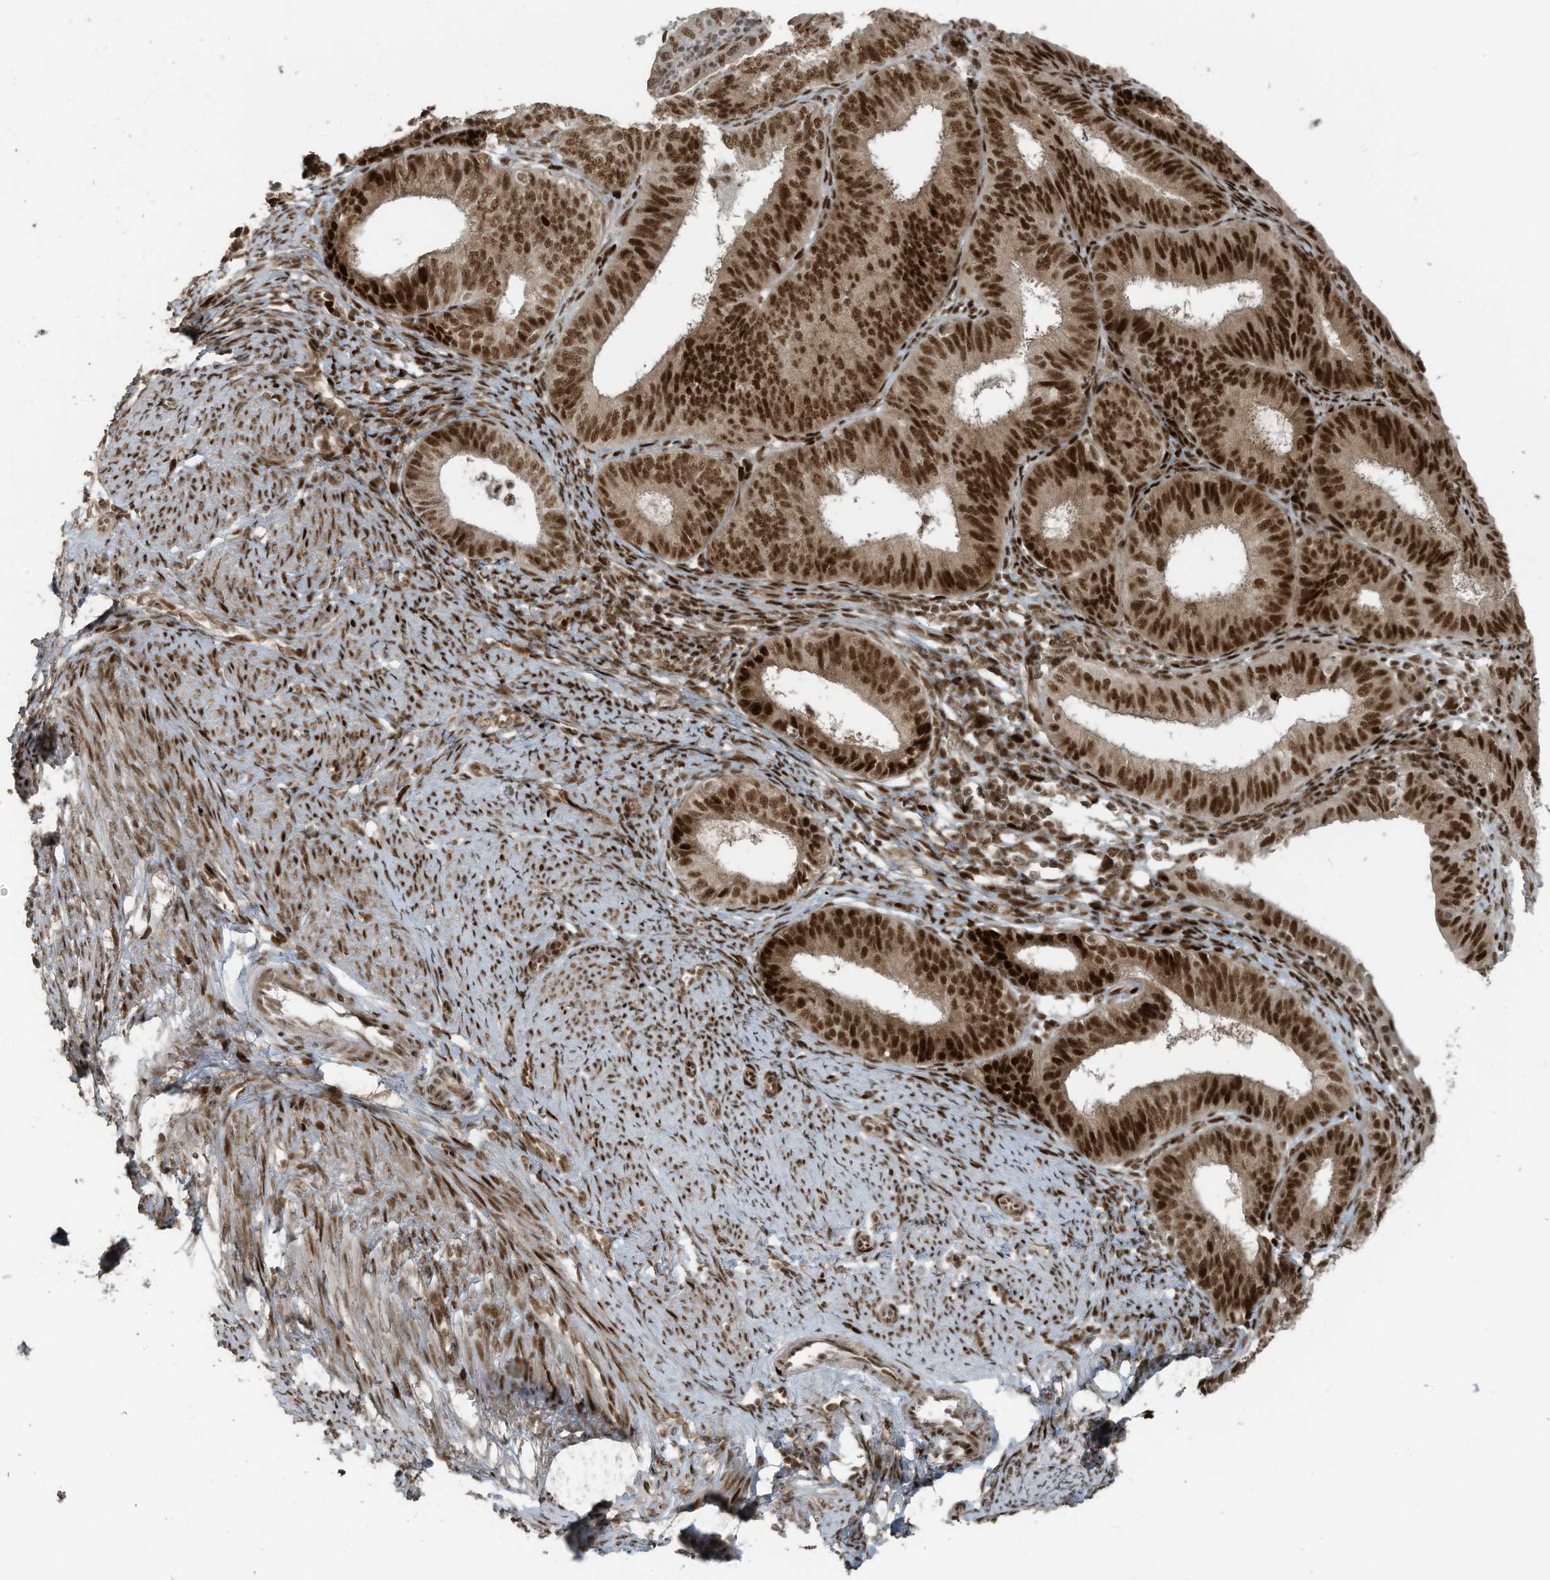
{"staining": {"intensity": "strong", "quantity": ">75%", "location": "nuclear"}, "tissue": "endometrial cancer", "cell_type": "Tumor cells", "image_type": "cancer", "snomed": [{"axis": "morphology", "description": "Adenocarcinoma, NOS"}, {"axis": "topography", "description": "Endometrium"}], "caption": "This photomicrograph reveals endometrial cancer stained with immunohistochemistry to label a protein in brown. The nuclear of tumor cells show strong positivity for the protein. Nuclei are counter-stained blue.", "gene": "PCNP", "patient": {"sex": "female", "age": 51}}